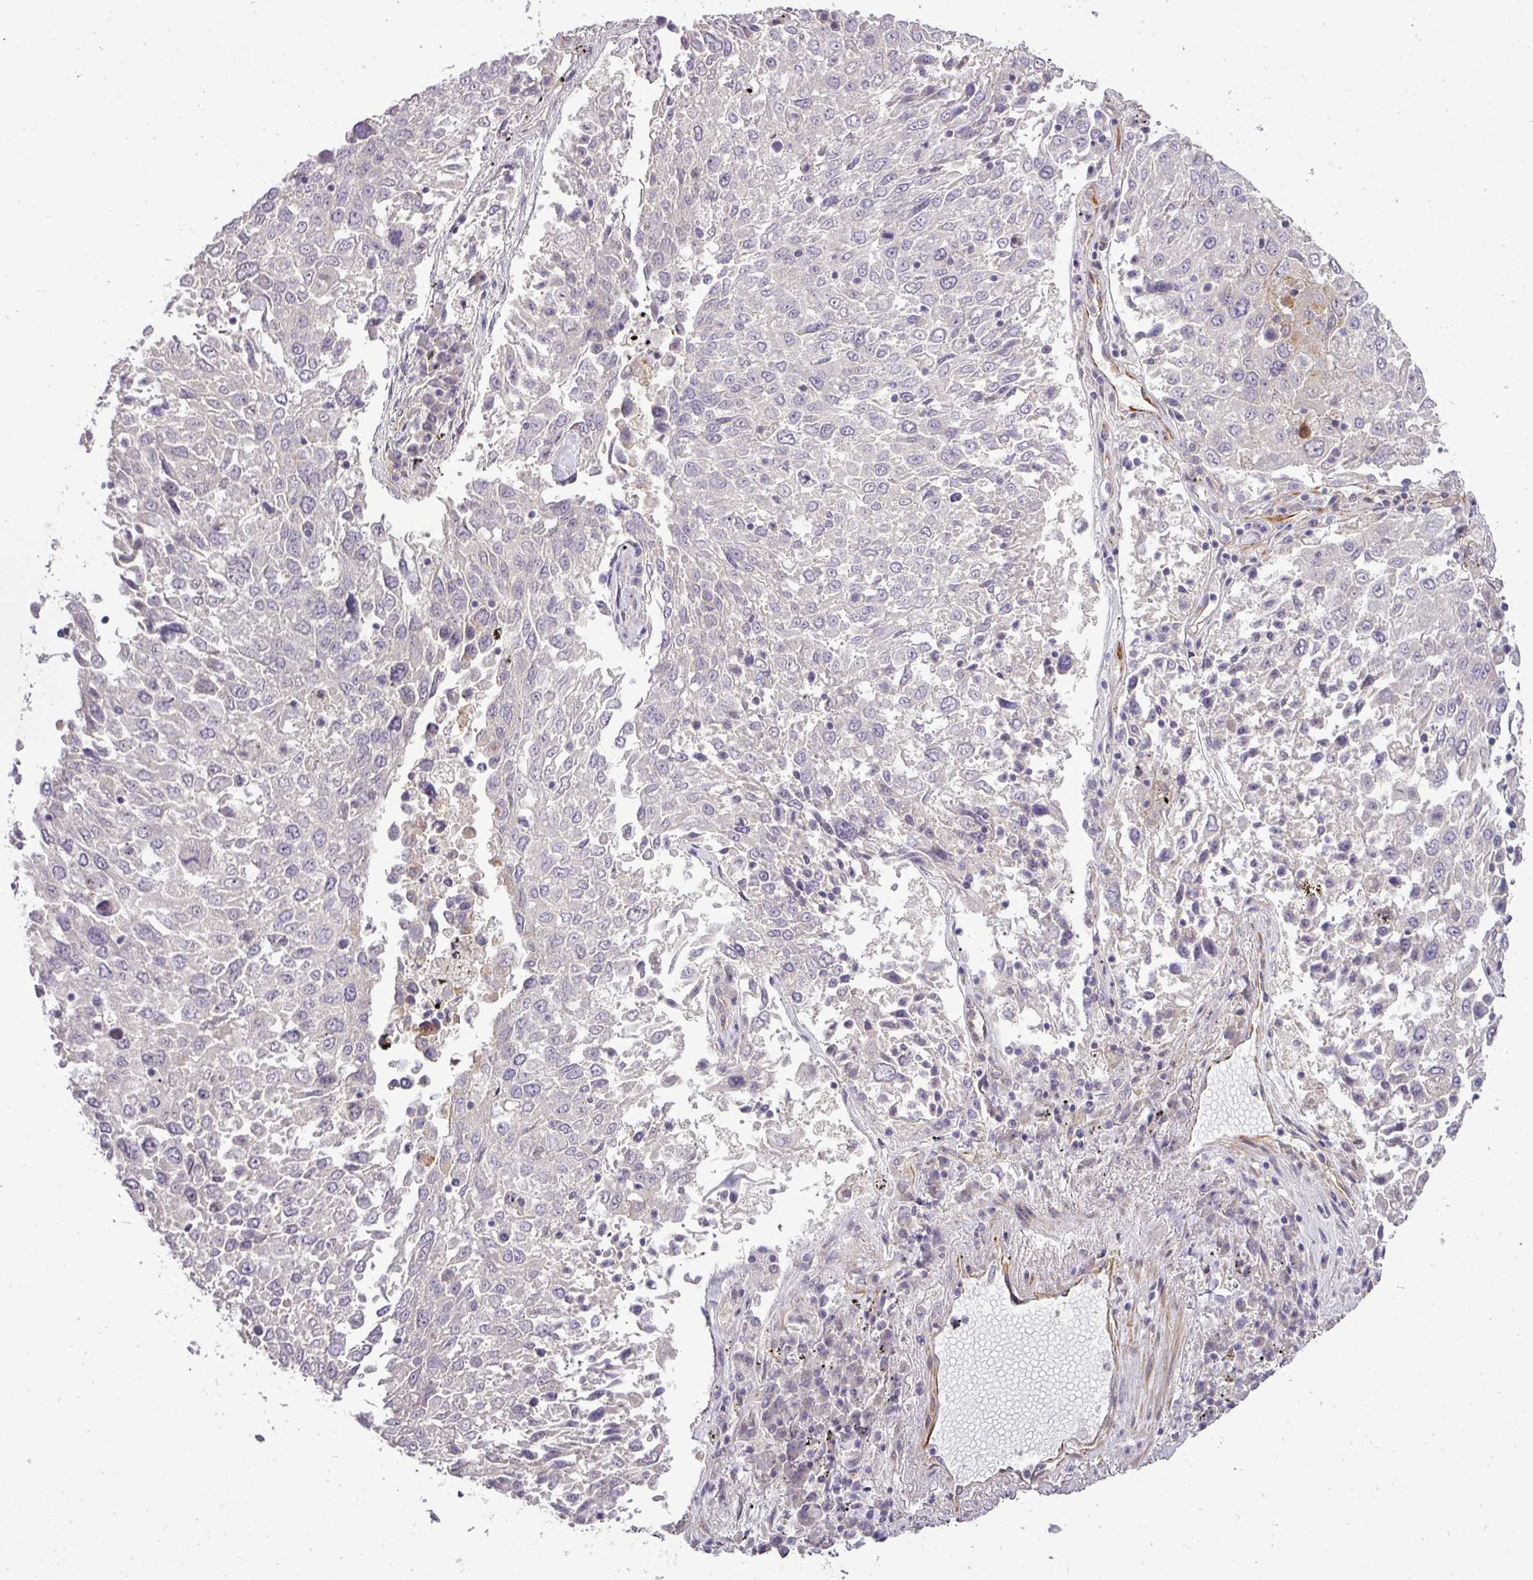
{"staining": {"intensity": "negative", "quantity": "none", "location": "none"}, "tissue": "lung cancer", "cell_type": "Tumor cells", "image_type": "cancer", "snomed": [{"axis": "morphology", "description": "Squamous cell carcinoma, NOS"}, {"axis": "topography", "description": "Lung"}], "caption": "An image of human lung cancer (squamous cell carcinoma) is negative for staining in tumor cells.", "gene": "PDRG1", "patient": {"sex": "male", "age": 65}}